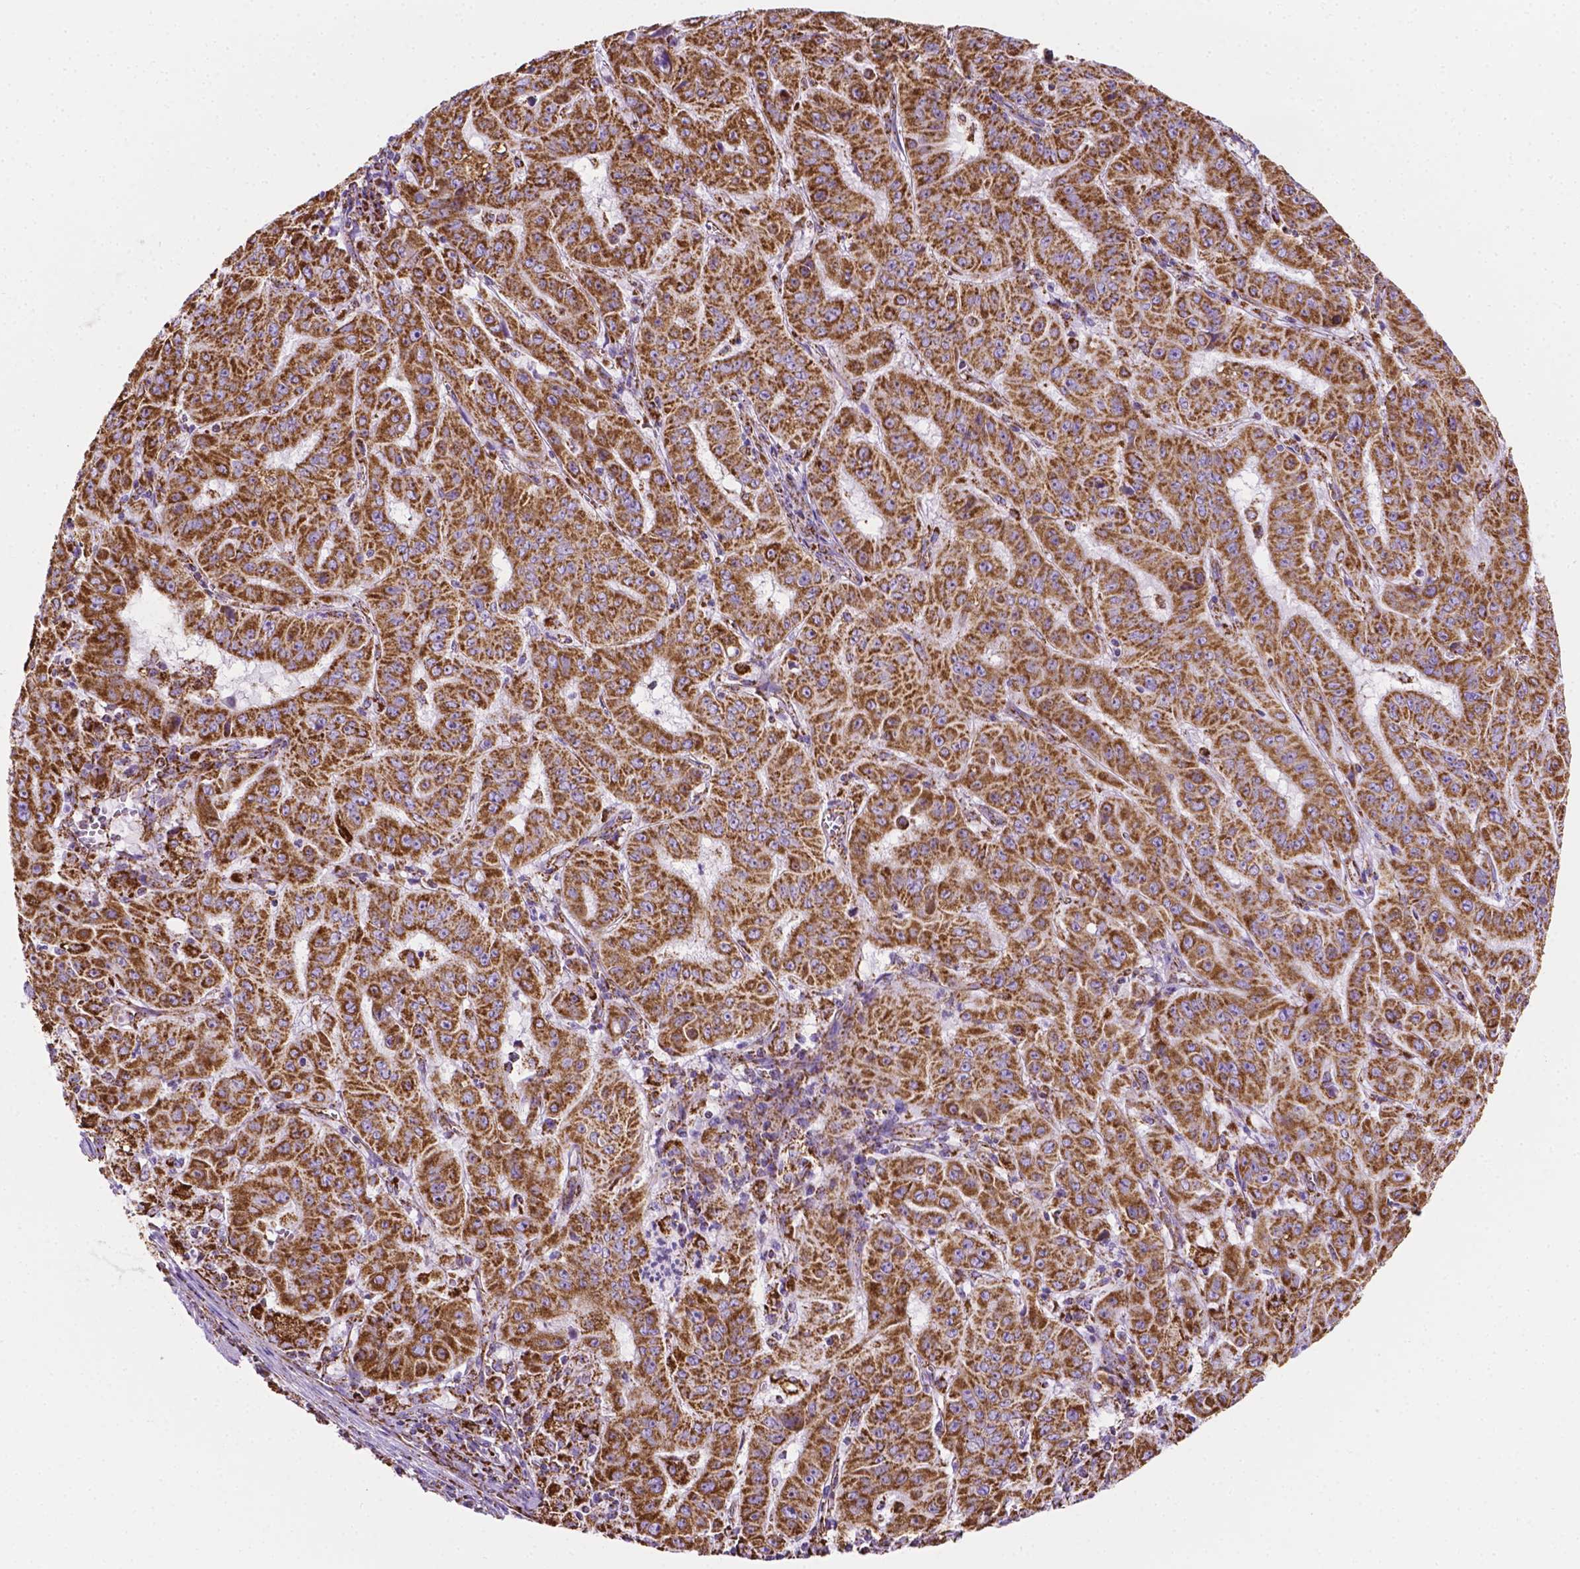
{"staining": {"intensity": "strong", "quantity": ">75%", "location": "cytoplasmic/membranous"}, "tissue": "pancreatic cancer", "cell_type": "Tumor cells", "image_type": "cancer", "snomed": [{"axis": "morphology", "description": "Adenocarcinoma, NOS"}, {"axis": "topography", "description": "Pancreas"}], "caption": "Adenocarcinoma (pancreatic) stained with a protein marker demonstrates strong staining in tumor cells.", "gene": "RMDN3", "patient": {"sex": "male", "age": 63}}